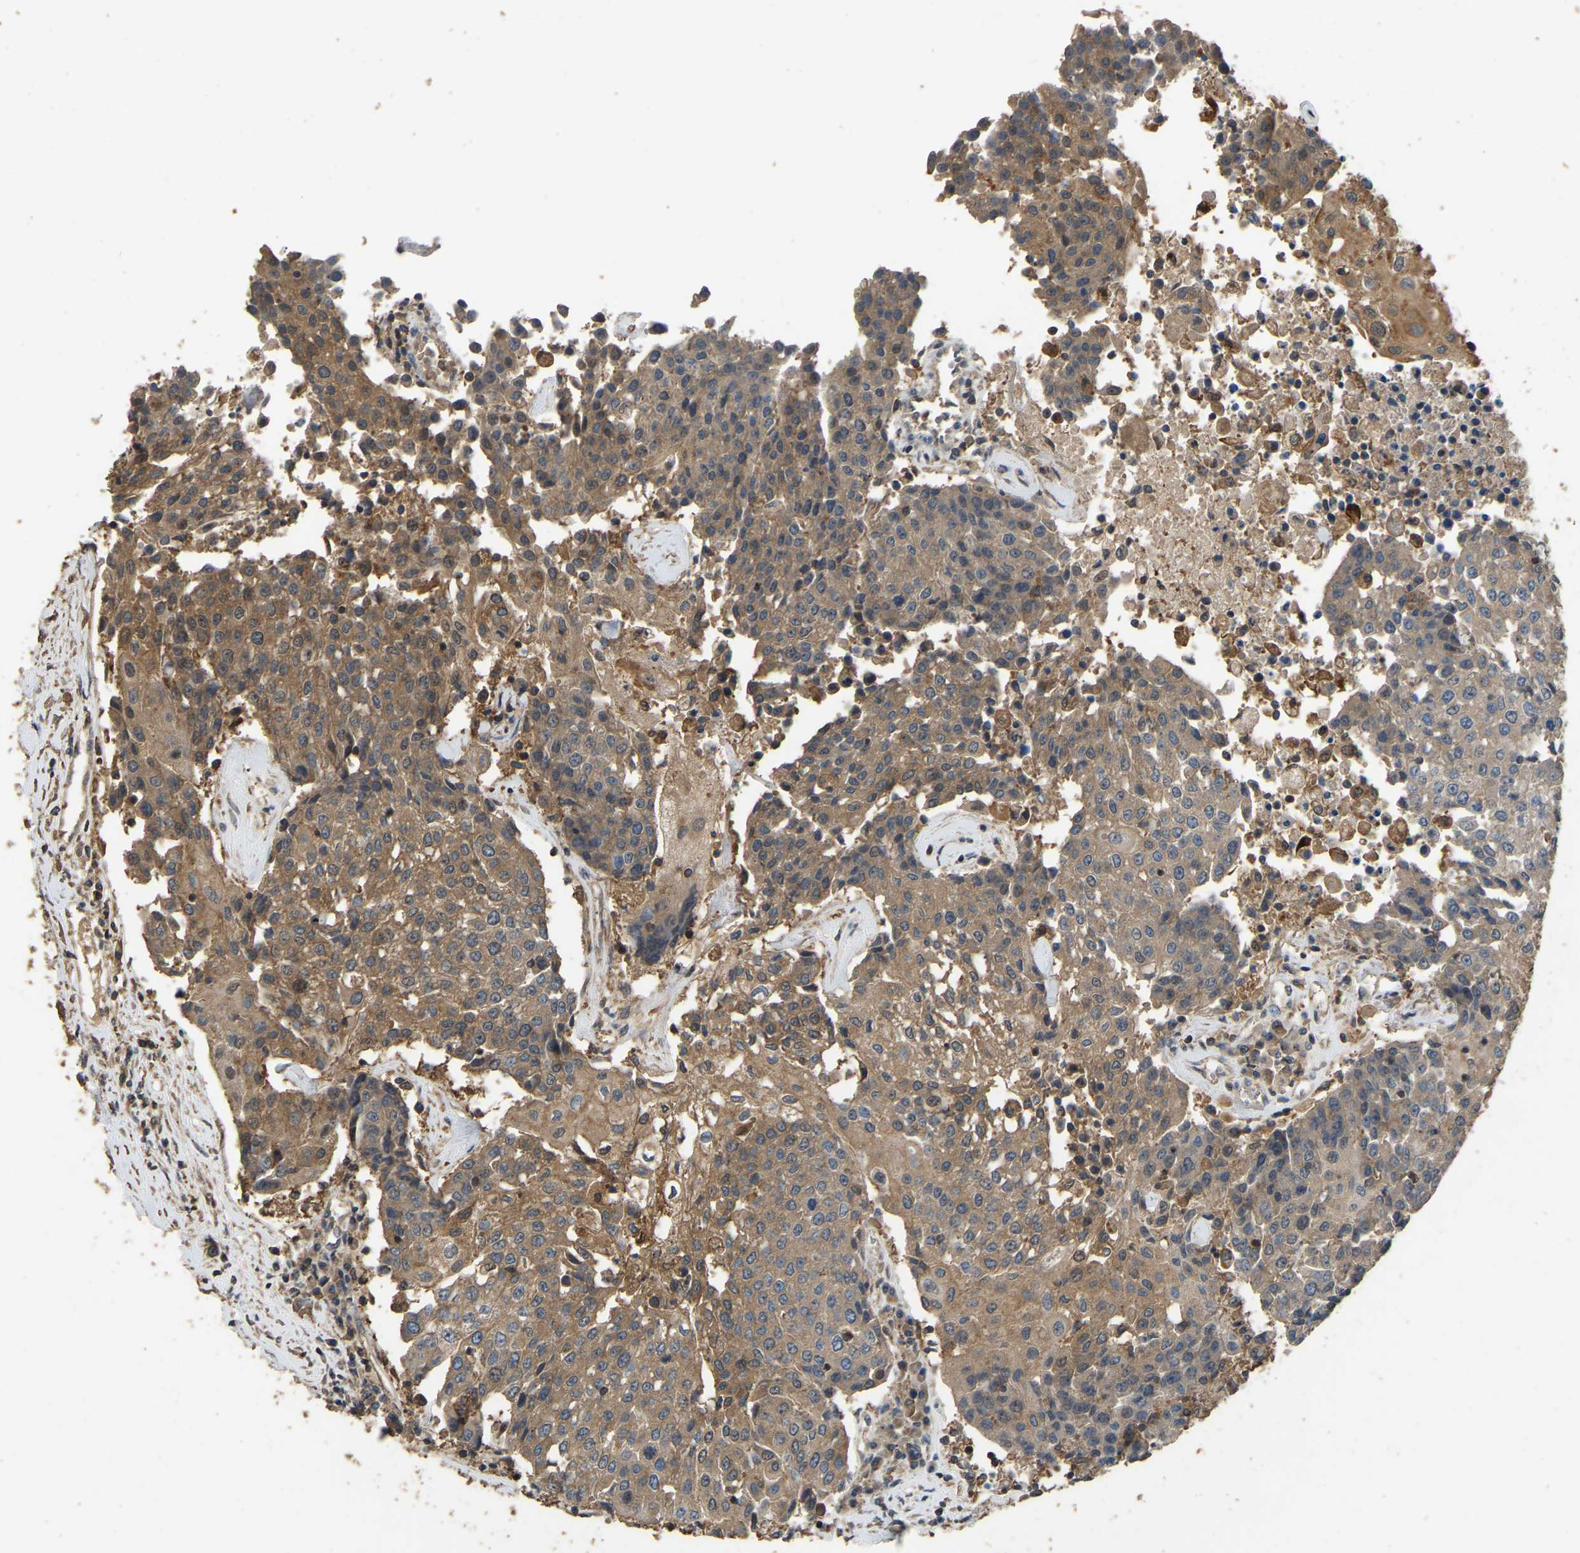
{"staining": {"intensity": "moderate", "quantity": ">75%", "location": "cytoplasmic/membranous"}, "tissue": "urothelial cancer", "cell_type": "Tumor cells", "image_type": "cancer", "snomed": [{"axis": "morphology", "description": "Urothelial carcinoma, High grade"}, {"axis": "topography", "description": "Urinary bladder"}], "caption": "An immunohistochemistry (IHC) image of tumor tissue is shown. Protein staining in brown highlights moderate cytoplasmic/membranous positivity in high-grade urothelial carcinoma within tumor cells.", "gene": "FHIT", "patient": {"sex": "female", "age": 85}}